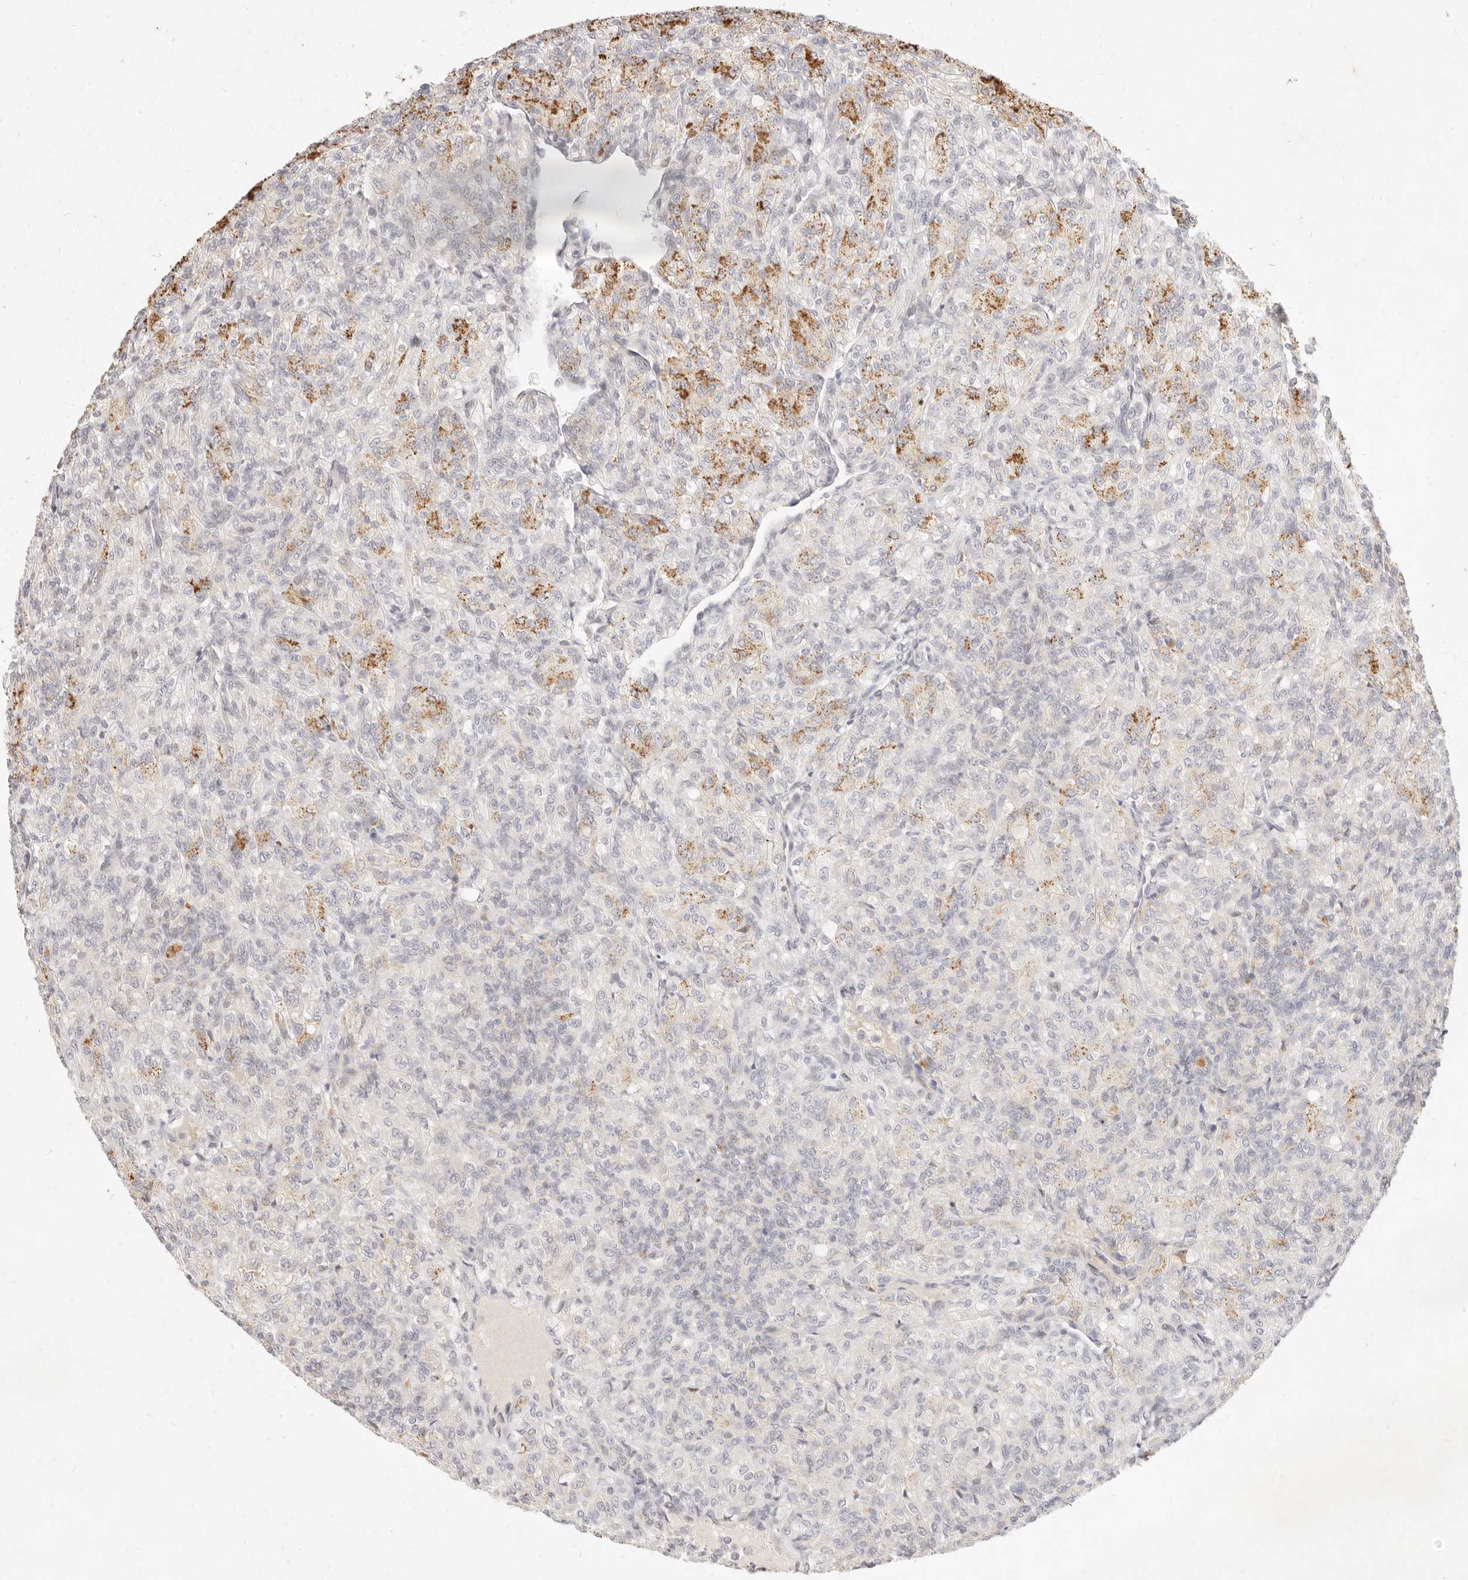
{"staining": {"intensity": "moderate", "quantity": "<25%", "location": "cytoplasmic/membranous"}, "tissue": "renal cancer", "cell_type": "Tumor cells", "image_type": "cancer", "snomed": [{"axis": "morphology", "description": "Adenocarcinoma, NOS"}, {"axis": "topography", "description": "Kidney"}], "caption": "Renal cancer was stained to show a protein in brown. There is low levels of moderate cytoplasmic/membranous positivity in about <25% of tumor cells.", "gene": "ASCL3", "patient": {"sex": "male", "age": 77}}